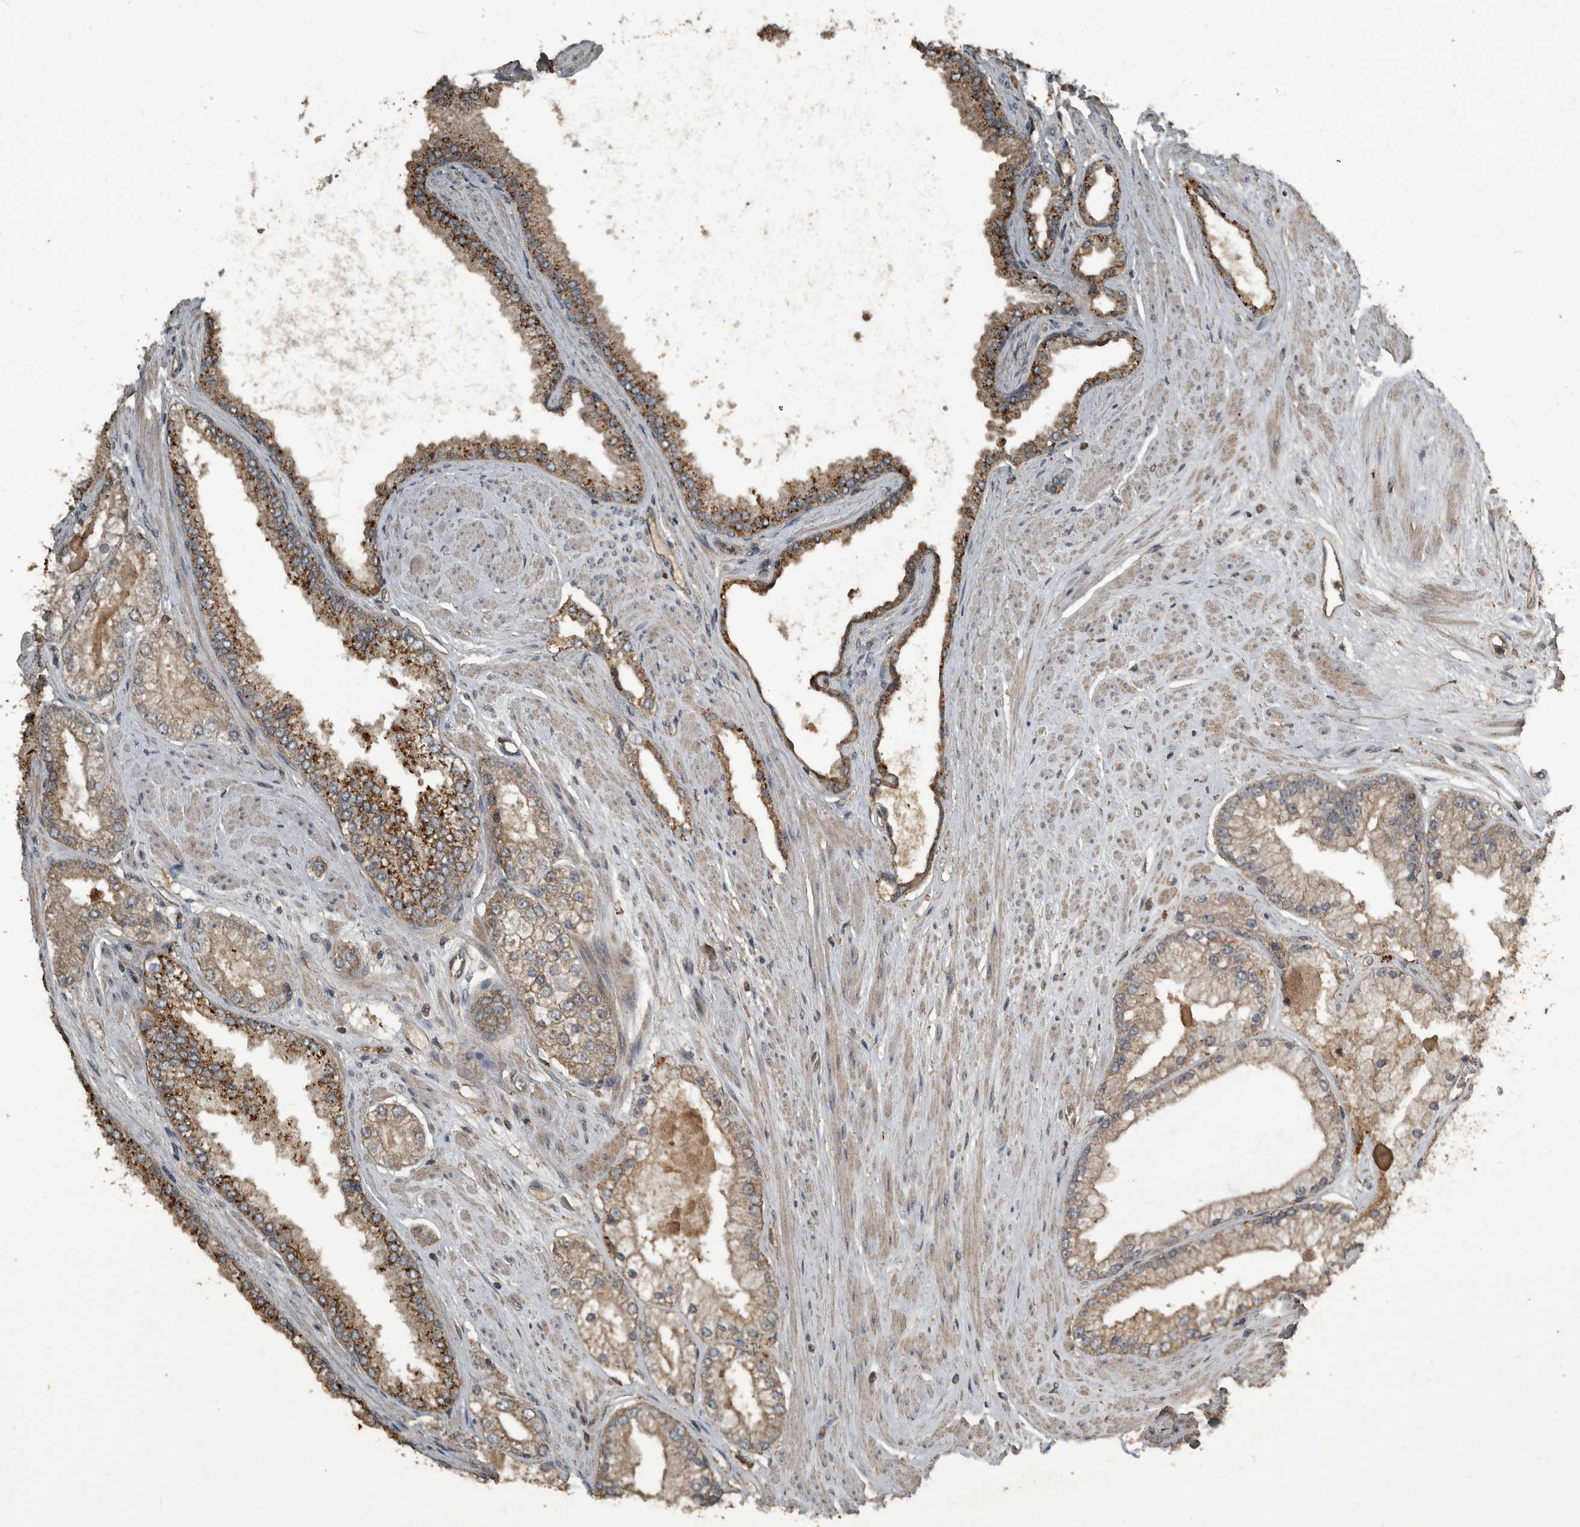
{"staining": {"intensity": "moderate", "quantity": "25%-75%", "location": "cytoplasmic/membranous"}, "tissue": "prostate cancer", "cell_type": "Tumor cells", "image_type": "cancer", "snomed": [{"axis": "morphology", "description": "Adenocarcinoma, High grade"}, {"axis": "topography", "description": "Prostate"}], "caption": "Immunohistochemical staining of human high-grade adenocarcinoma (prostate) demonstrates medium levels of moderate cytoplasmic/membranous staining in approximately 25%-75% of tumor cells.", "gene": "IL15RA", "patient": {"sex": "male", "age": 58}}